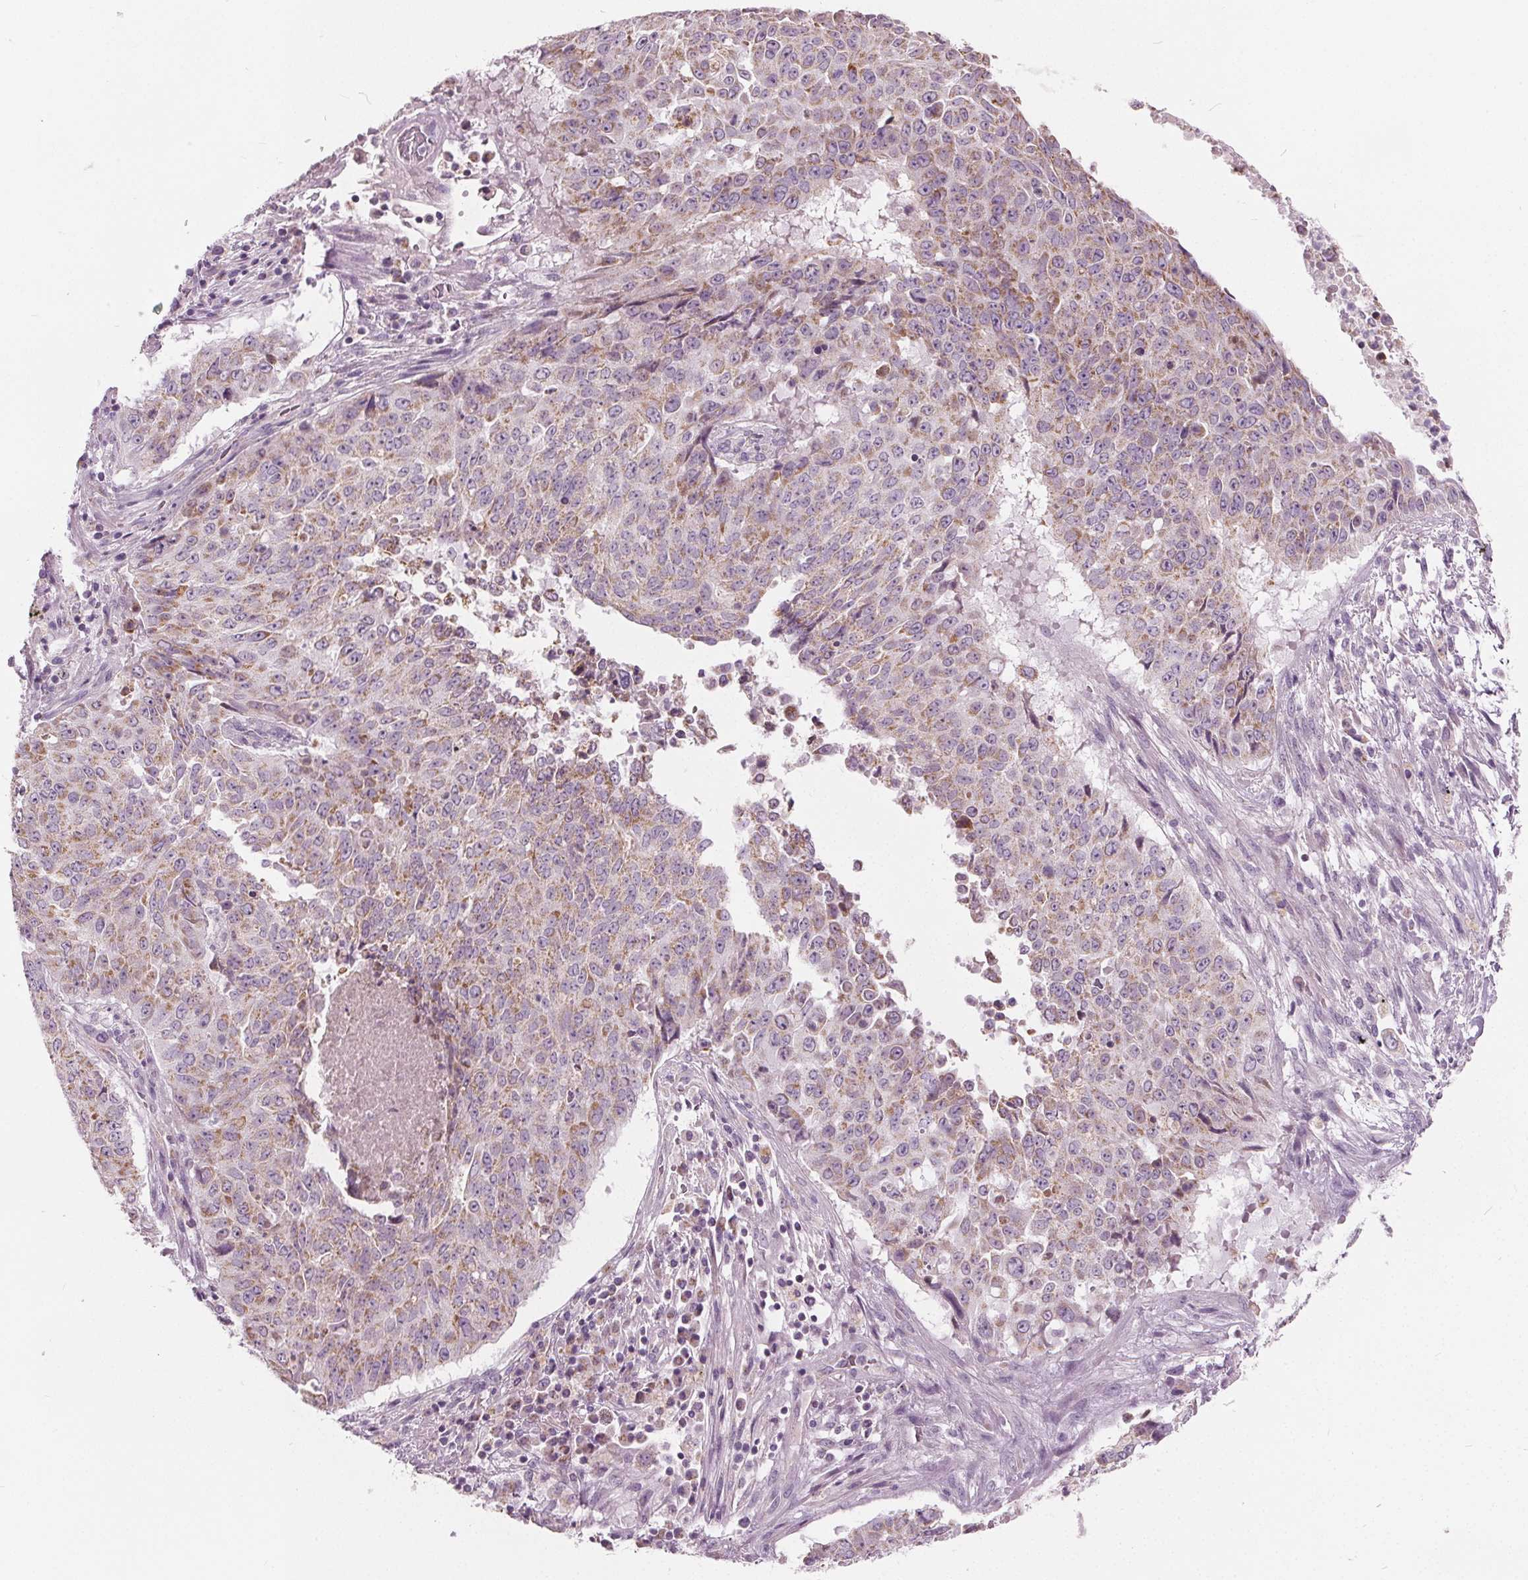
{"staining": {"intensity": "weak", "quantity": "25%-75%", "location": "cytoplasmic/membranous"}, "tissue": "lung cancer", "cell_type": "Tumor cells", "image_type": "cancer", "snomed": [{"axis": "morphology", "description": "Normal tissue, NOS"}, {"axis": "morphology", "description": "Squamous cell carcinoma, NOS"}, {"axis": "topography", "description": "Bronchus"}, {"axis": "topography", "description": "Lung"}], "caption": "Lung squamous cell carcinoma stained for a protein (brown) displays weak cytoplasmic/membranous positive positivity in approximately 25%-75% of tumor cells.", "gene": "ECI2", "patient": {"sex": "male", "age": 64}}